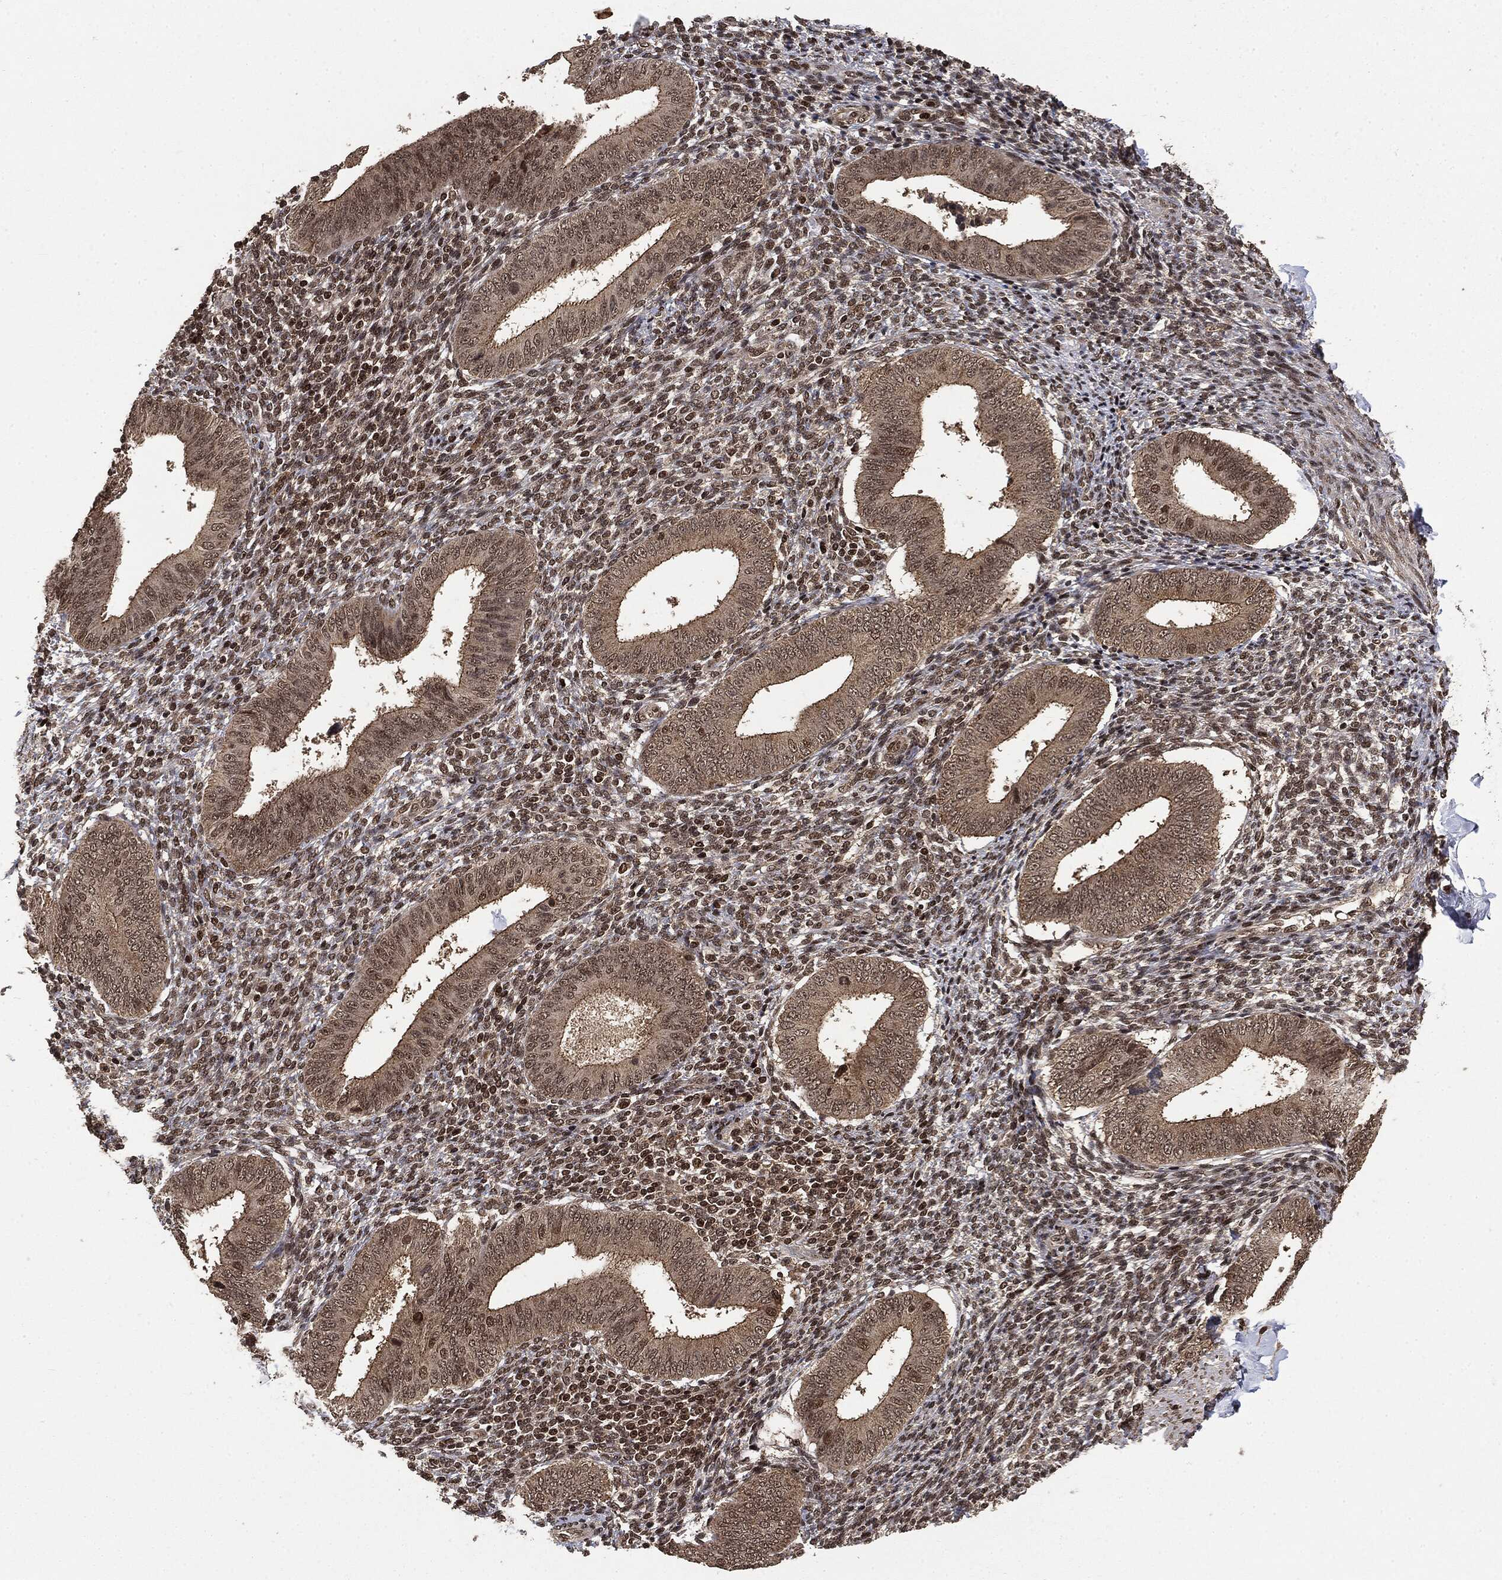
{"staining": {"intensity": "moderate", "quantity": "25%-75%", "location": "nuclear"}, "tissue": "endometrium", "cell_type": "Cells in endometrial stroma", "image_type": "normal", "snomed": [{"axis": "morphology", "description": "Normal tissue, NOS"}, {"axis": "topography", "description": "Endometrium"}], "caption": "Moderate nuclear positivity is appreciated in about 25%-75% of cells in endometrial stroma in benign endometrium.", "gene": "CTDP1", "patient": {"sex": "female", "age": 39}}